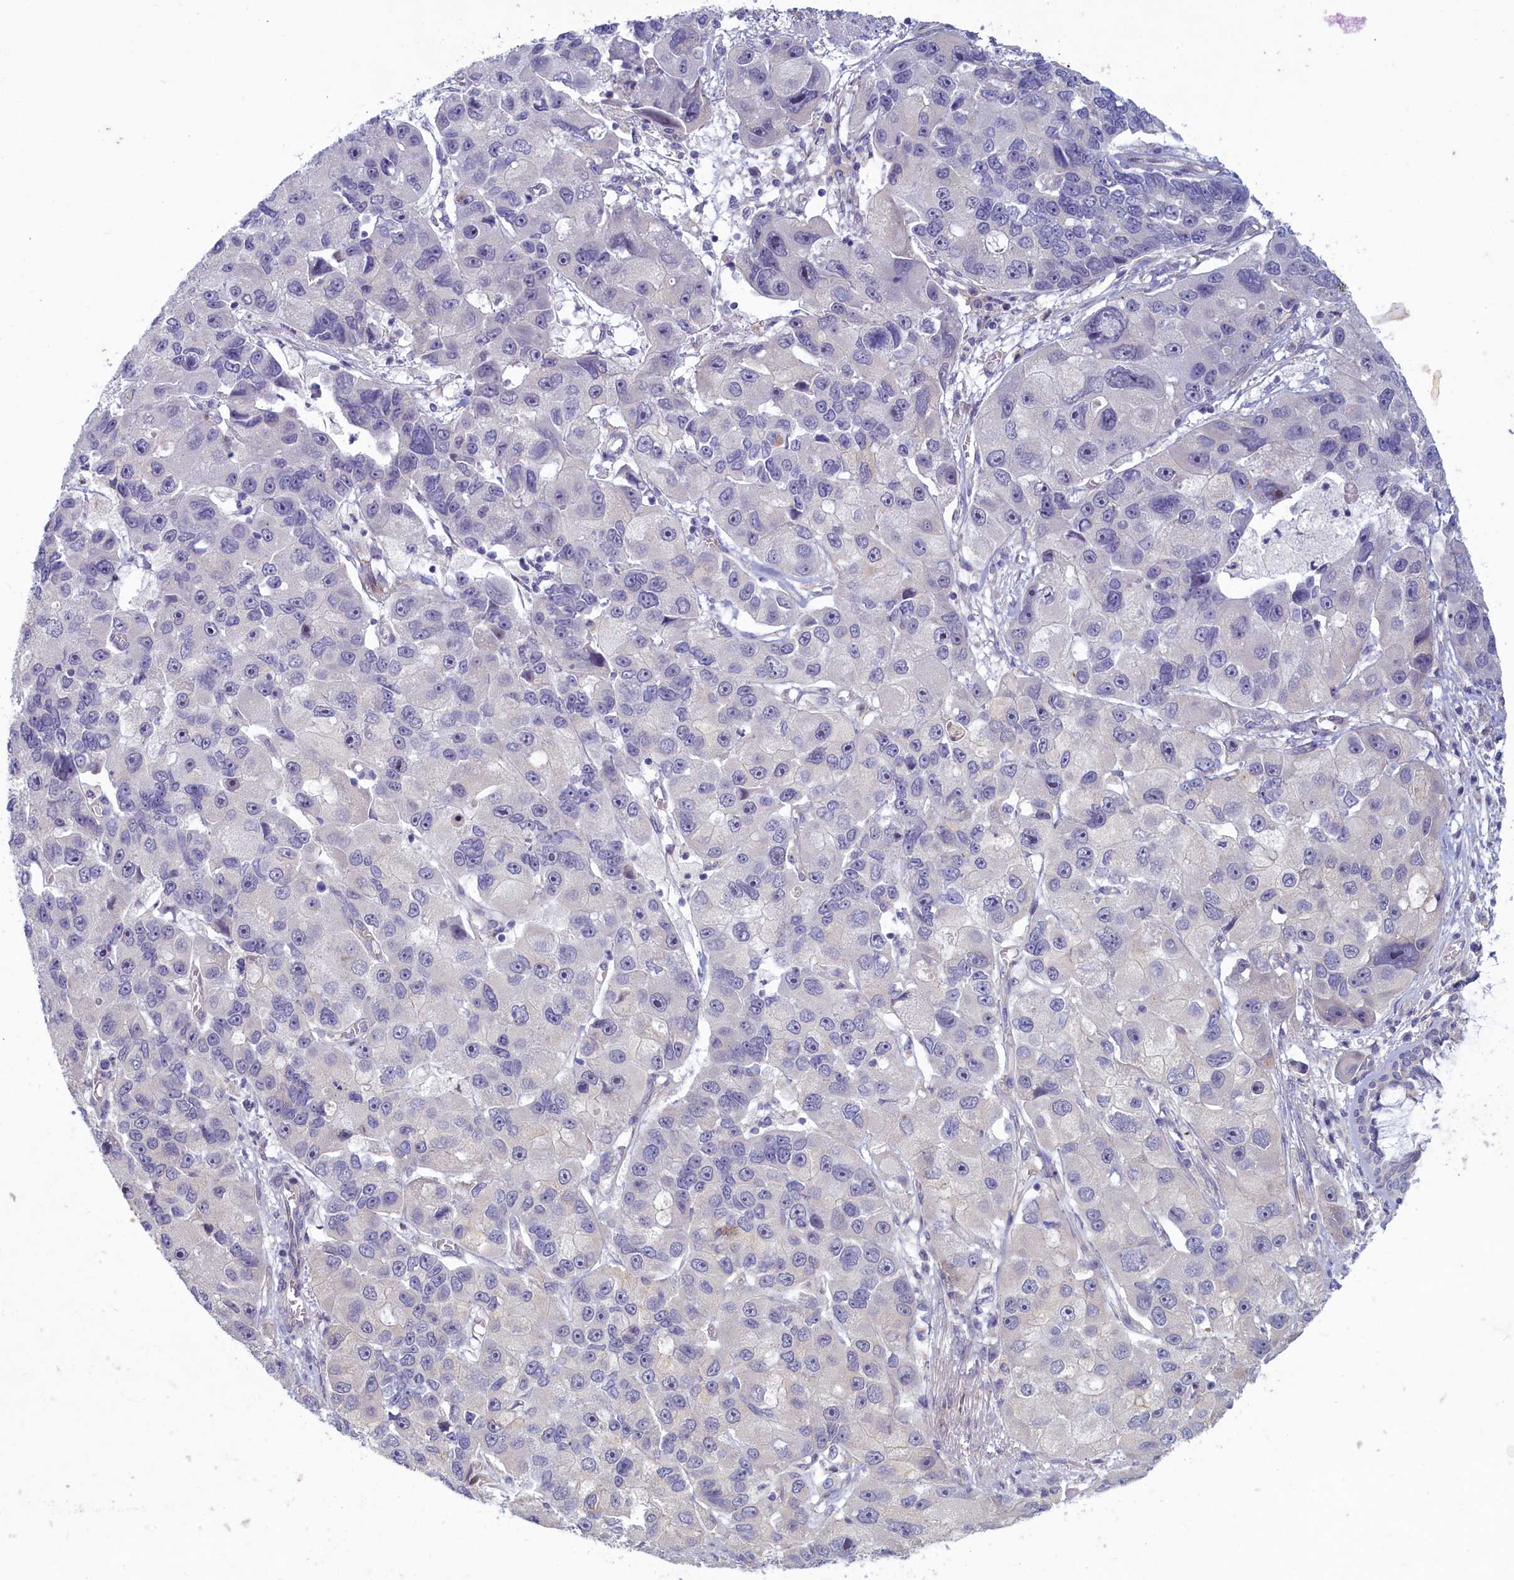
{"staining": {"intensity": "negative", "quantity": "none", "location": "none"}, "tissue": "lung cancer", "cell_type": "Tumor cells", "image_type": "cancer", "snomed": [{"axis": "morphology", "description": "Adenocarcinoma, NOS"}, {"axis": "topography", "description": "Lung"}], "caption": "Immunohistochemistry of human lung cancer (adenocarcinoma) demonstrates no expression in tumor cells.", "gene": "PLEKHG6", "patient": {"sex": "female", "age": 54}}